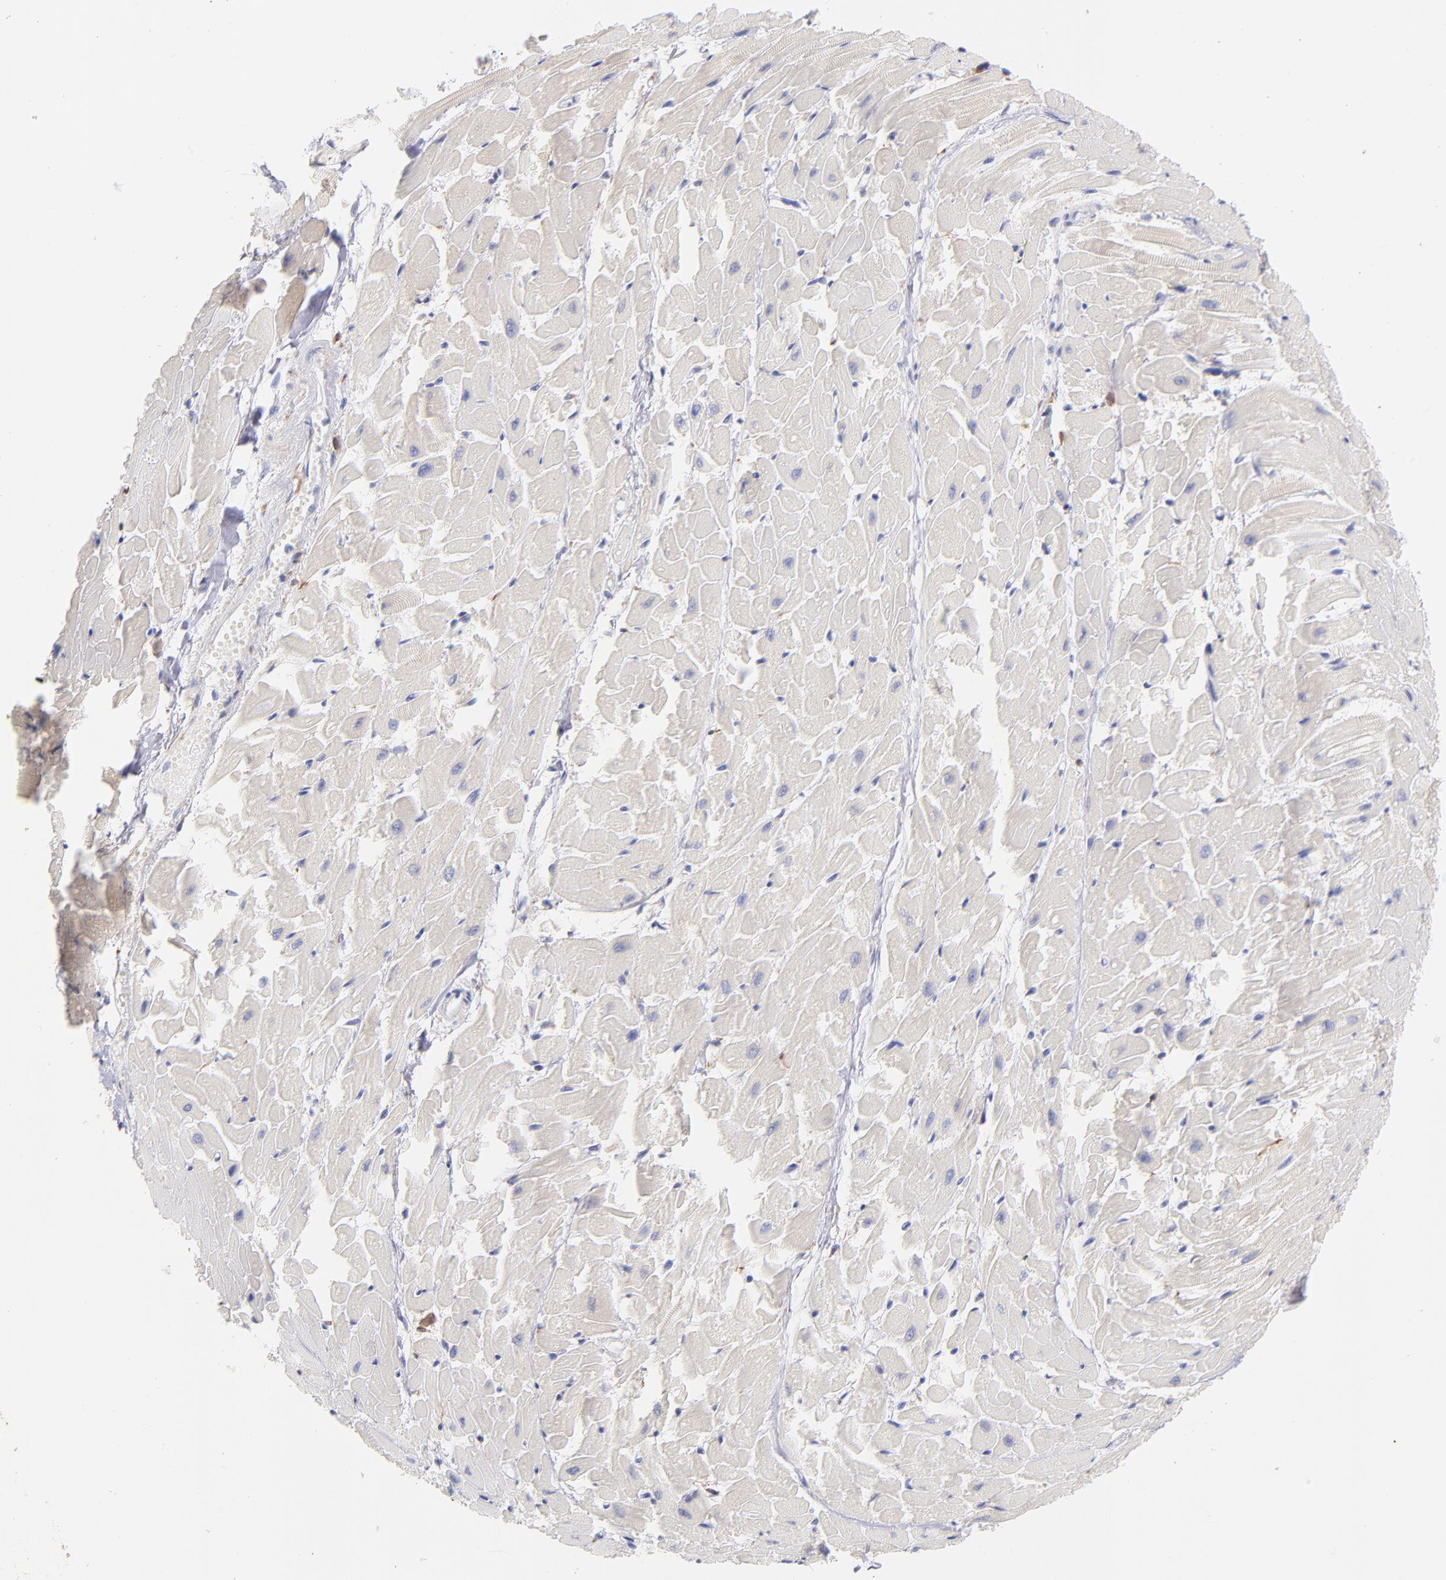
{"staining": {"intensity": "weak", "quantity": "<25%", "location": "cytoplasmic/membranous"}, "tissue": "heart muscle", "cell_type": "Cardiomyocytes", "image_type": "normal", "snomed": [{"axis": "morphology", "description": "Normal tissue, NOS"}, {"axis": "topography", "description": "Heart"}], "caption": "The IHC photomicrograph has no significant positivity in cardiomyocytes of heart muscle.", "gene": "PRKCA", "patient": {"sex": "female", "age": 19}}